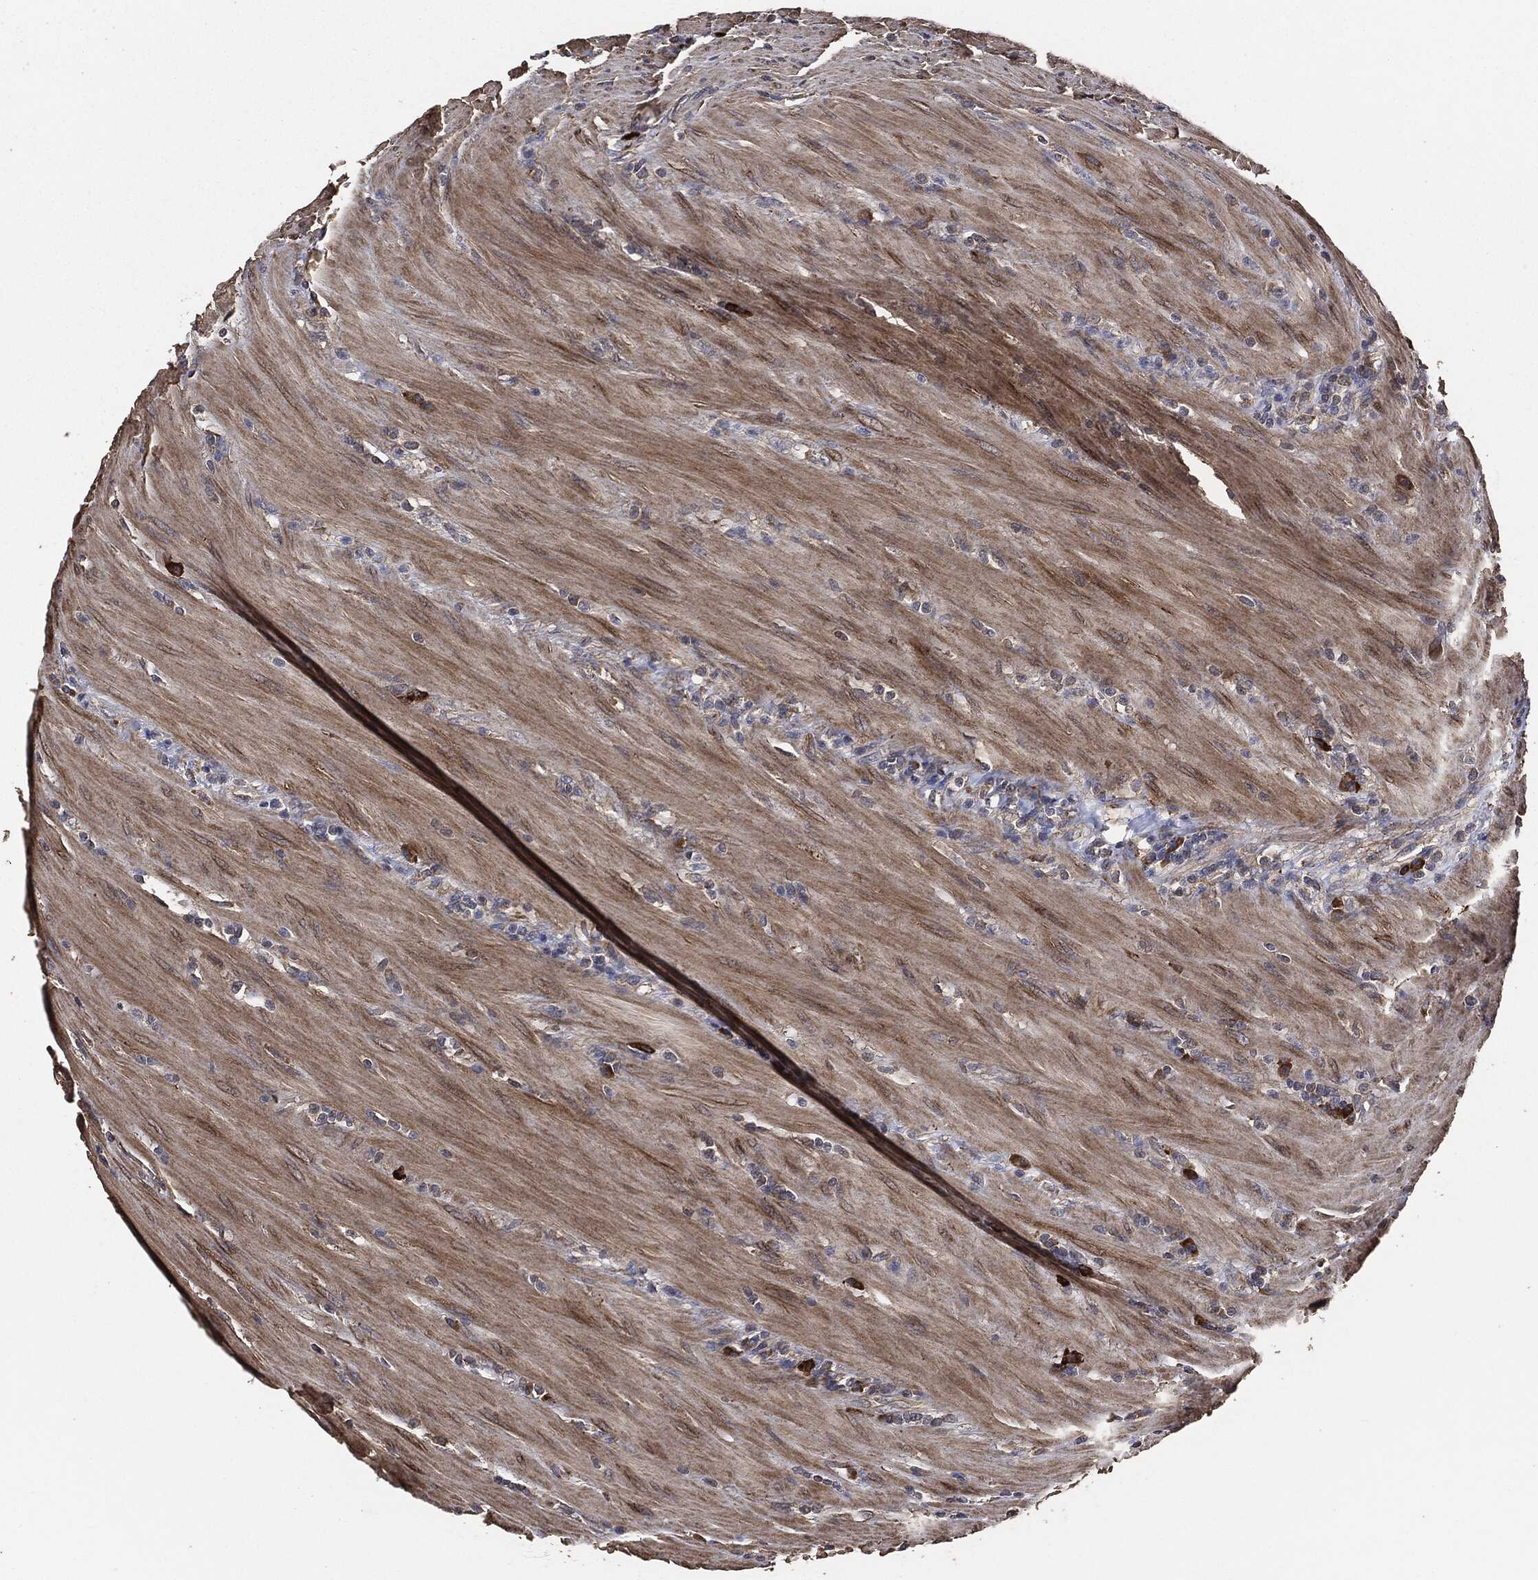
{"staining": {"intensity": "moderate", "quantity": "25%-75%", "location": "cytoplasmic/membranous"}, "tissue": "colorectal cancer", "cell_type": "Tumor cells", "image_type": "cancer", "snomed": [{"axis": "morphology", "description": "Adenocarcinoma, NOS"}, {"axis": "topography", "description": "Colon"}], "caption": "A high-resolution photomicrograph shows immunohistochemistry (IHC) staining of colorectal cancer (adenocarcinoma), which shows moderate cytoplasmic/membranous expression in approximately 25%-75% of tumor cells. The protein is stained brown, and the nuclei are stained in blue (DAB (3,3'-diaminobenzidine) IHC with brightfield microscopy, high magnification).", "gene": "STK3", "patient": {"sex": "female", "age": 67}}